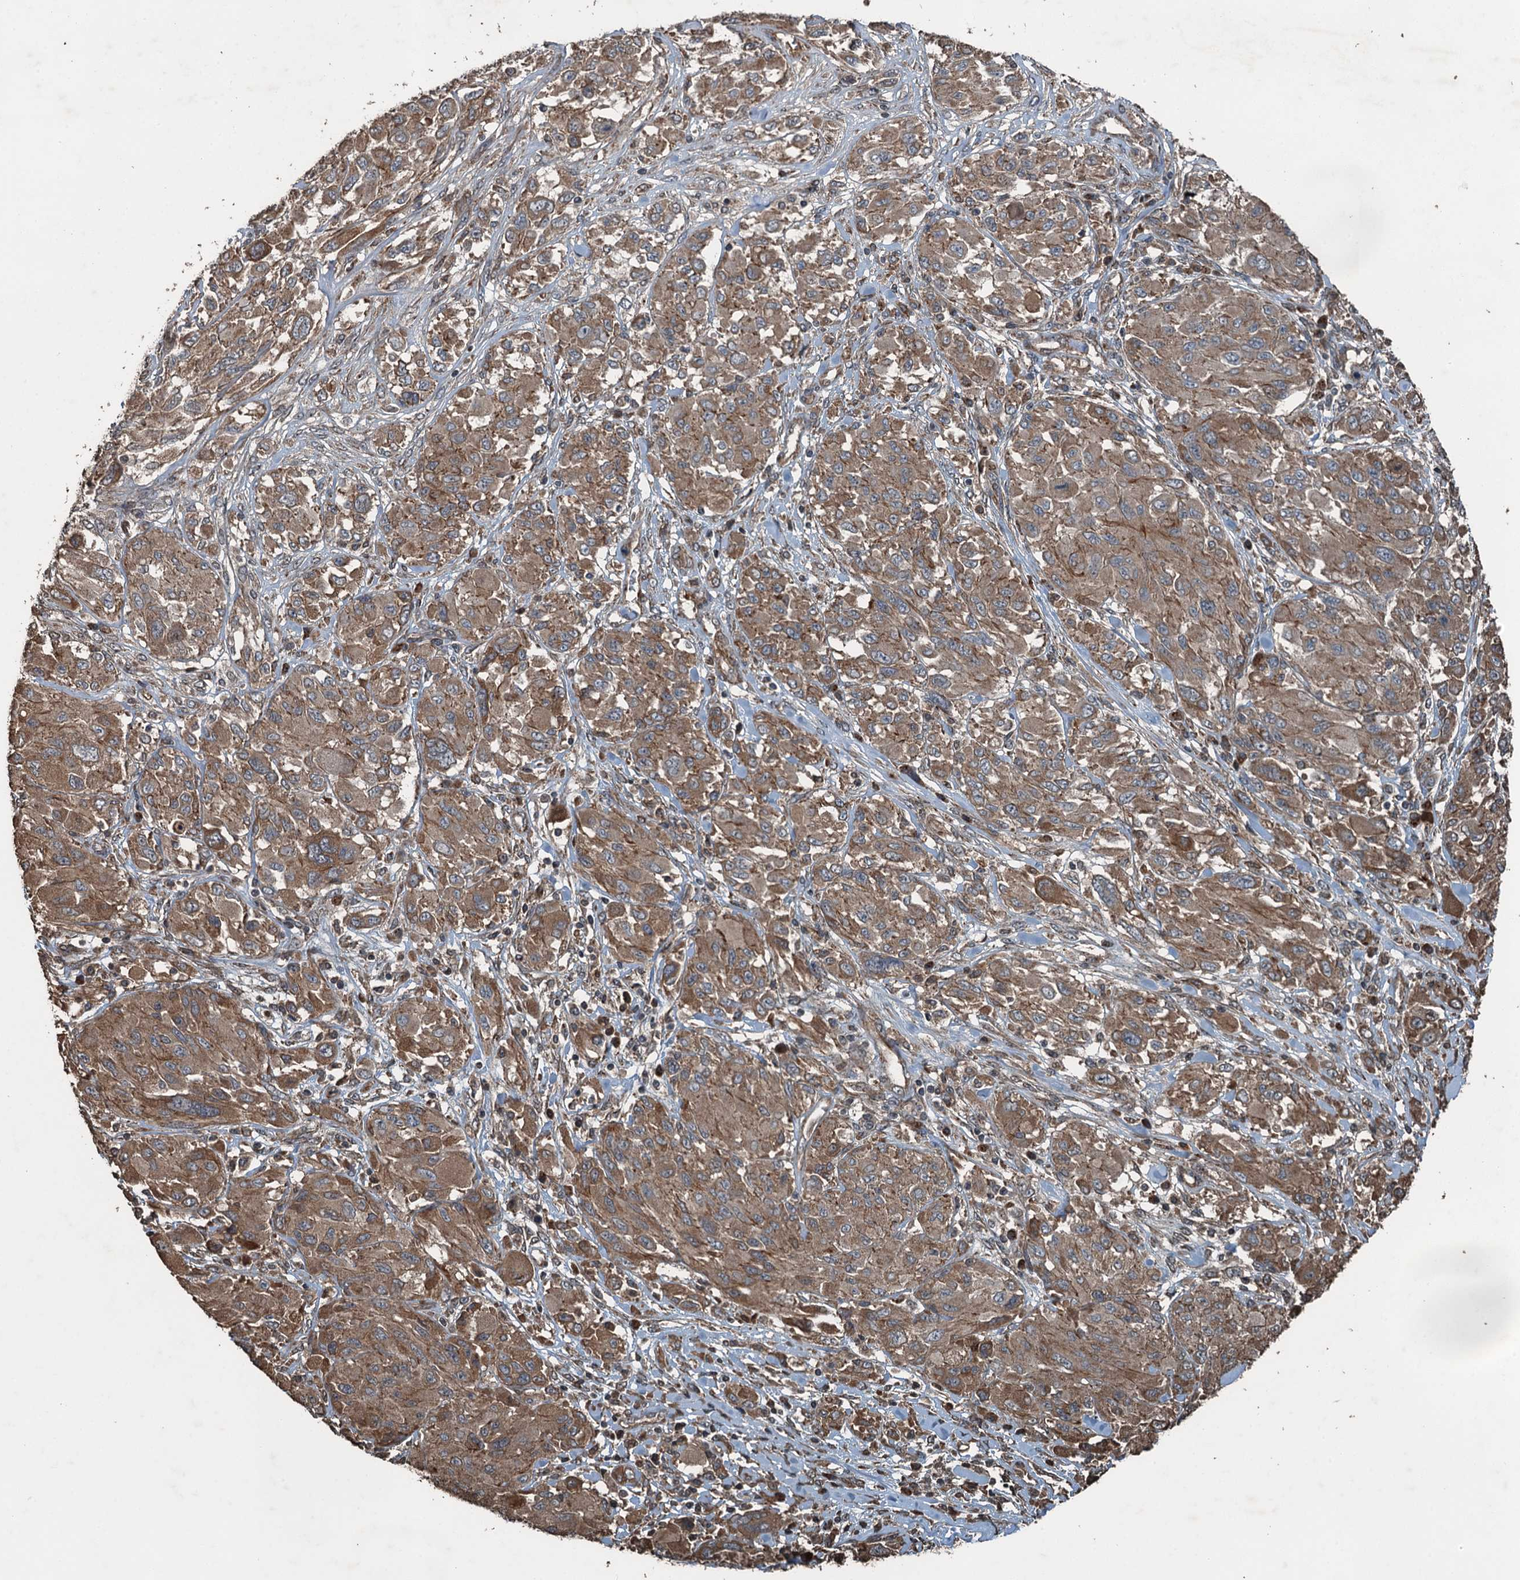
{"staining": {"intensity": "moderate", "quantity": ">75%", "location": "cytoplasmic/membranous"}, "tissue": "melanoma", "cell_type": "Tumor cells", "image_type": "cancer", "snomed": [{"axis": "morphology", "description": "Malignant melanoma, NOS"}, {"axis": "topography", "description": "Skin"}], "caption": "Moderate cytoplasmic/membranous expression is present in approximately >75% of tumor cells in melanoma. (DAB (3,3'-diaminobenzidine) IHC with brightfield microscopy, high magnification).", "gene": "TCTN1", "patient": {"sex": "female", "age": 91}}